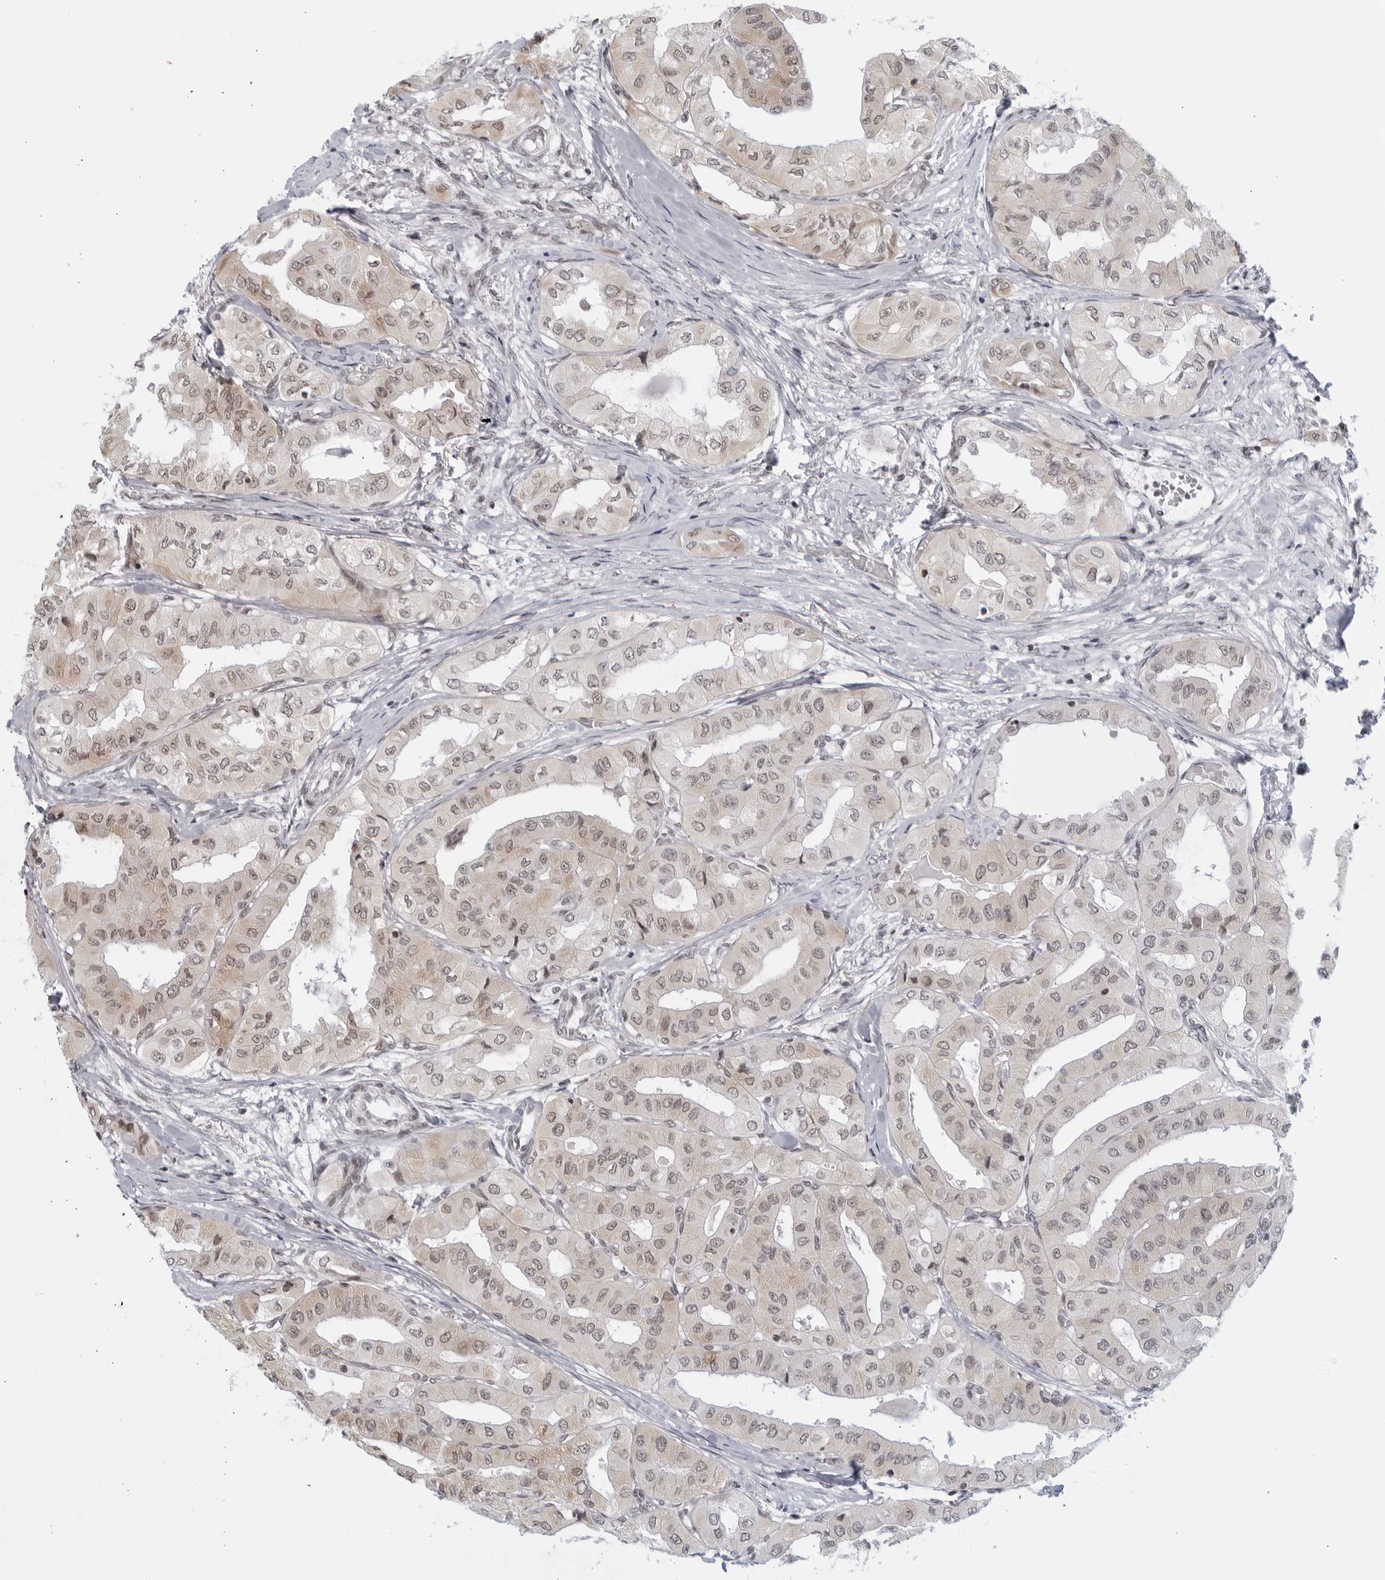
{"staining": {"intensity": "weak", "quantity": "<25%", "location": "cytoplasmic/membranous,nuclear"}, "tissue": "thyroid cancer", "cell_type": "Tumor cells", "image_type": "cancer", "snomed": [{"axis": "morphology", "description": "Papillary adenocarcinoma, NOS"}, {"axis": "topography", "description": "Thyroid gland"}], "caption": "Immunohistochemical staining of human thyroid cancer (papillary adenocarcinoma) shows no significant positivity in tumor cells. (DAB IHC, high magnification).", "gene": "RAB11FIP3", "patient": {"sex": "female", "age": 59}}